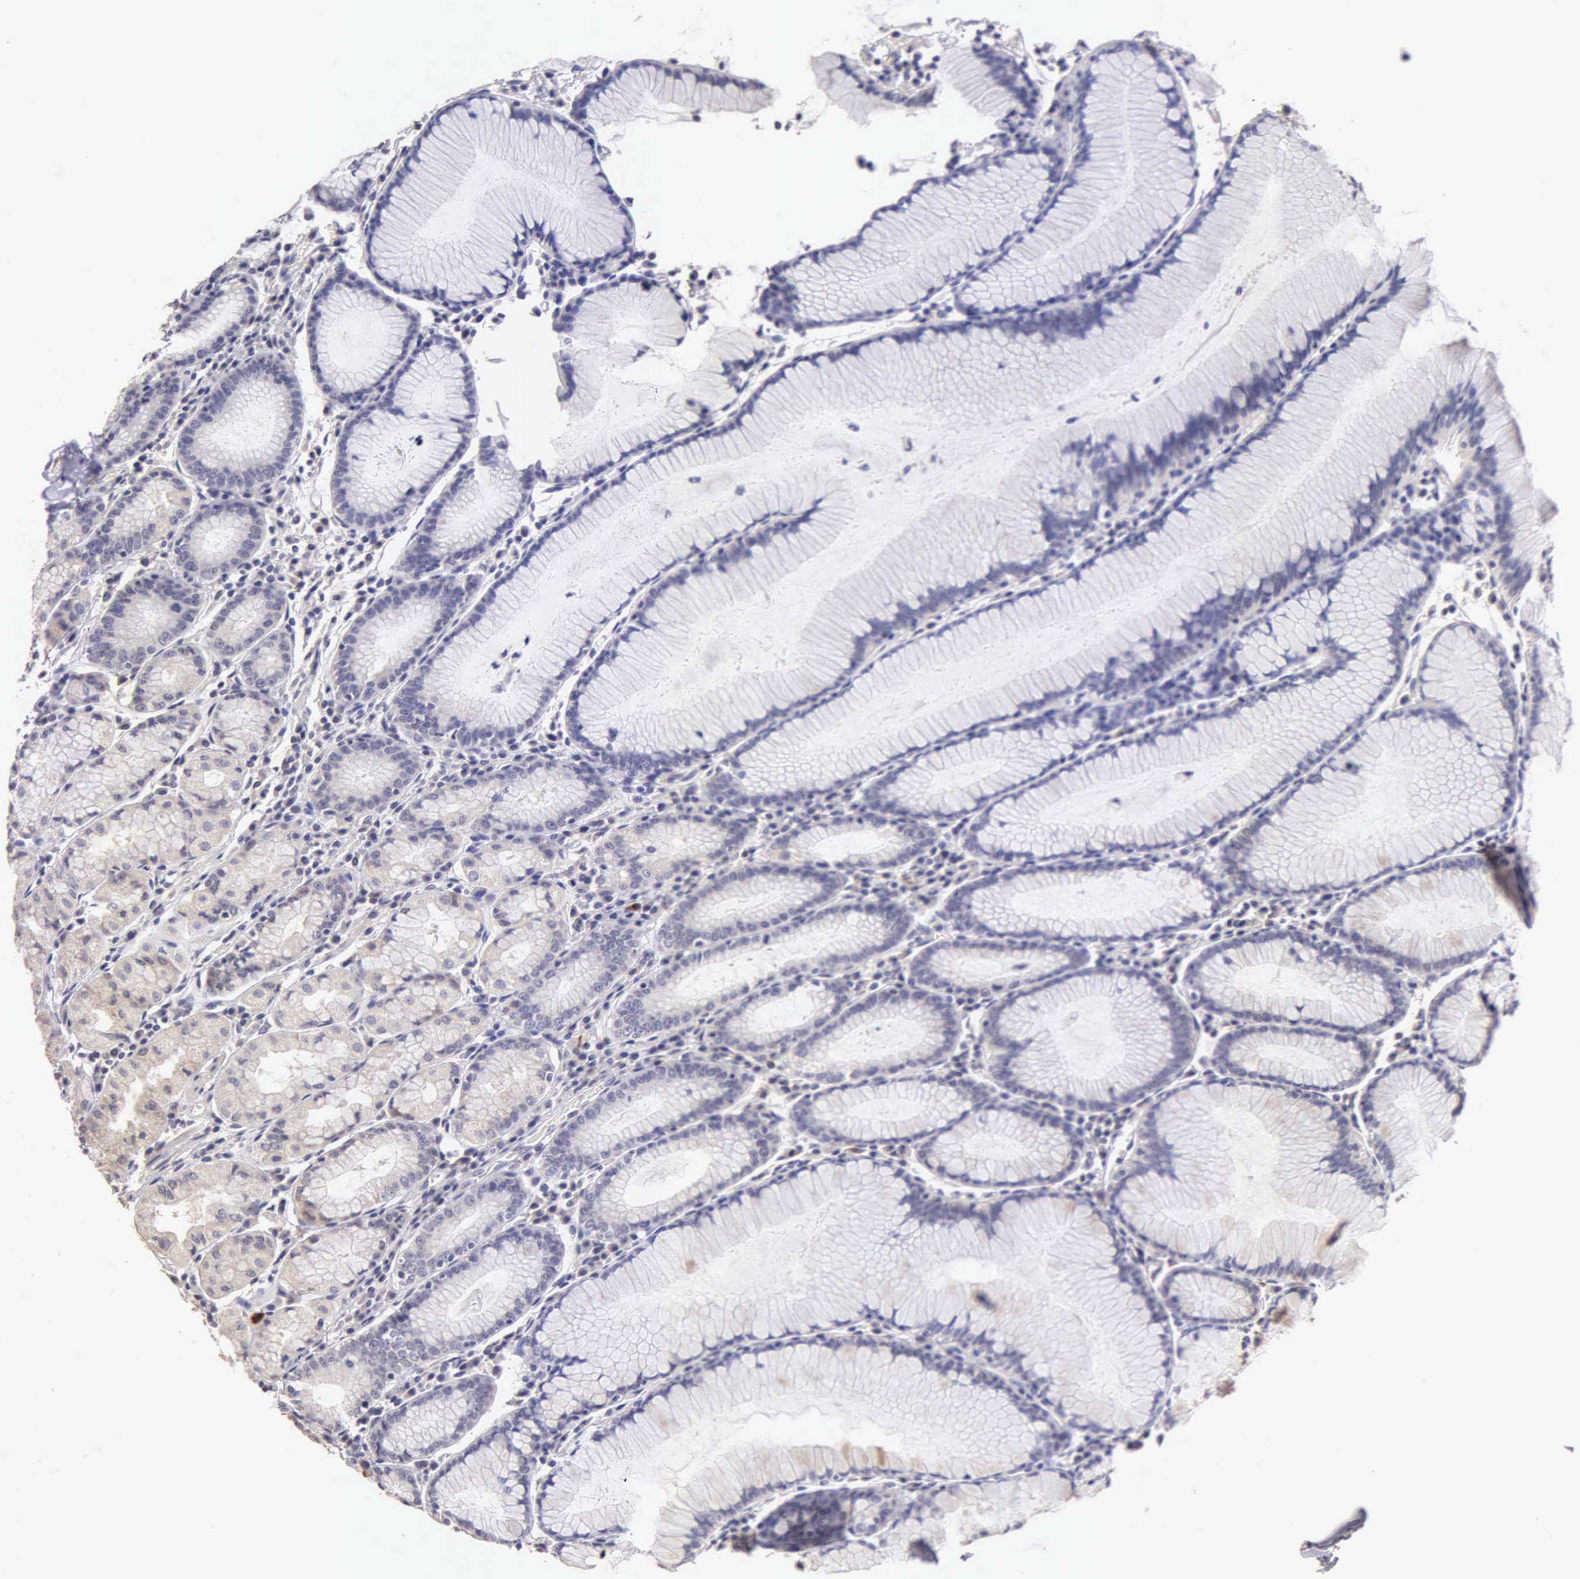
{"staining": {"intensity": "moderate", "quantity": "<25%", "location": "cytoplasmic/membranous"}, "tissue": "stomach", "cell_type": "Glandular cells", "image_type": "normal", "snomed": [{"axis": "morphology", "description": "Normal tissue, NOS"}, {"axis": "topography", "description": "Stomach, lower"}], "caption": "Protein expression analysis of normal human stomach reveals moderate cytoplasmic/membranous expression in about <25% of glandular cells.", "gene": "ESR1", "patient": {"sex": "female", "age": 43}}